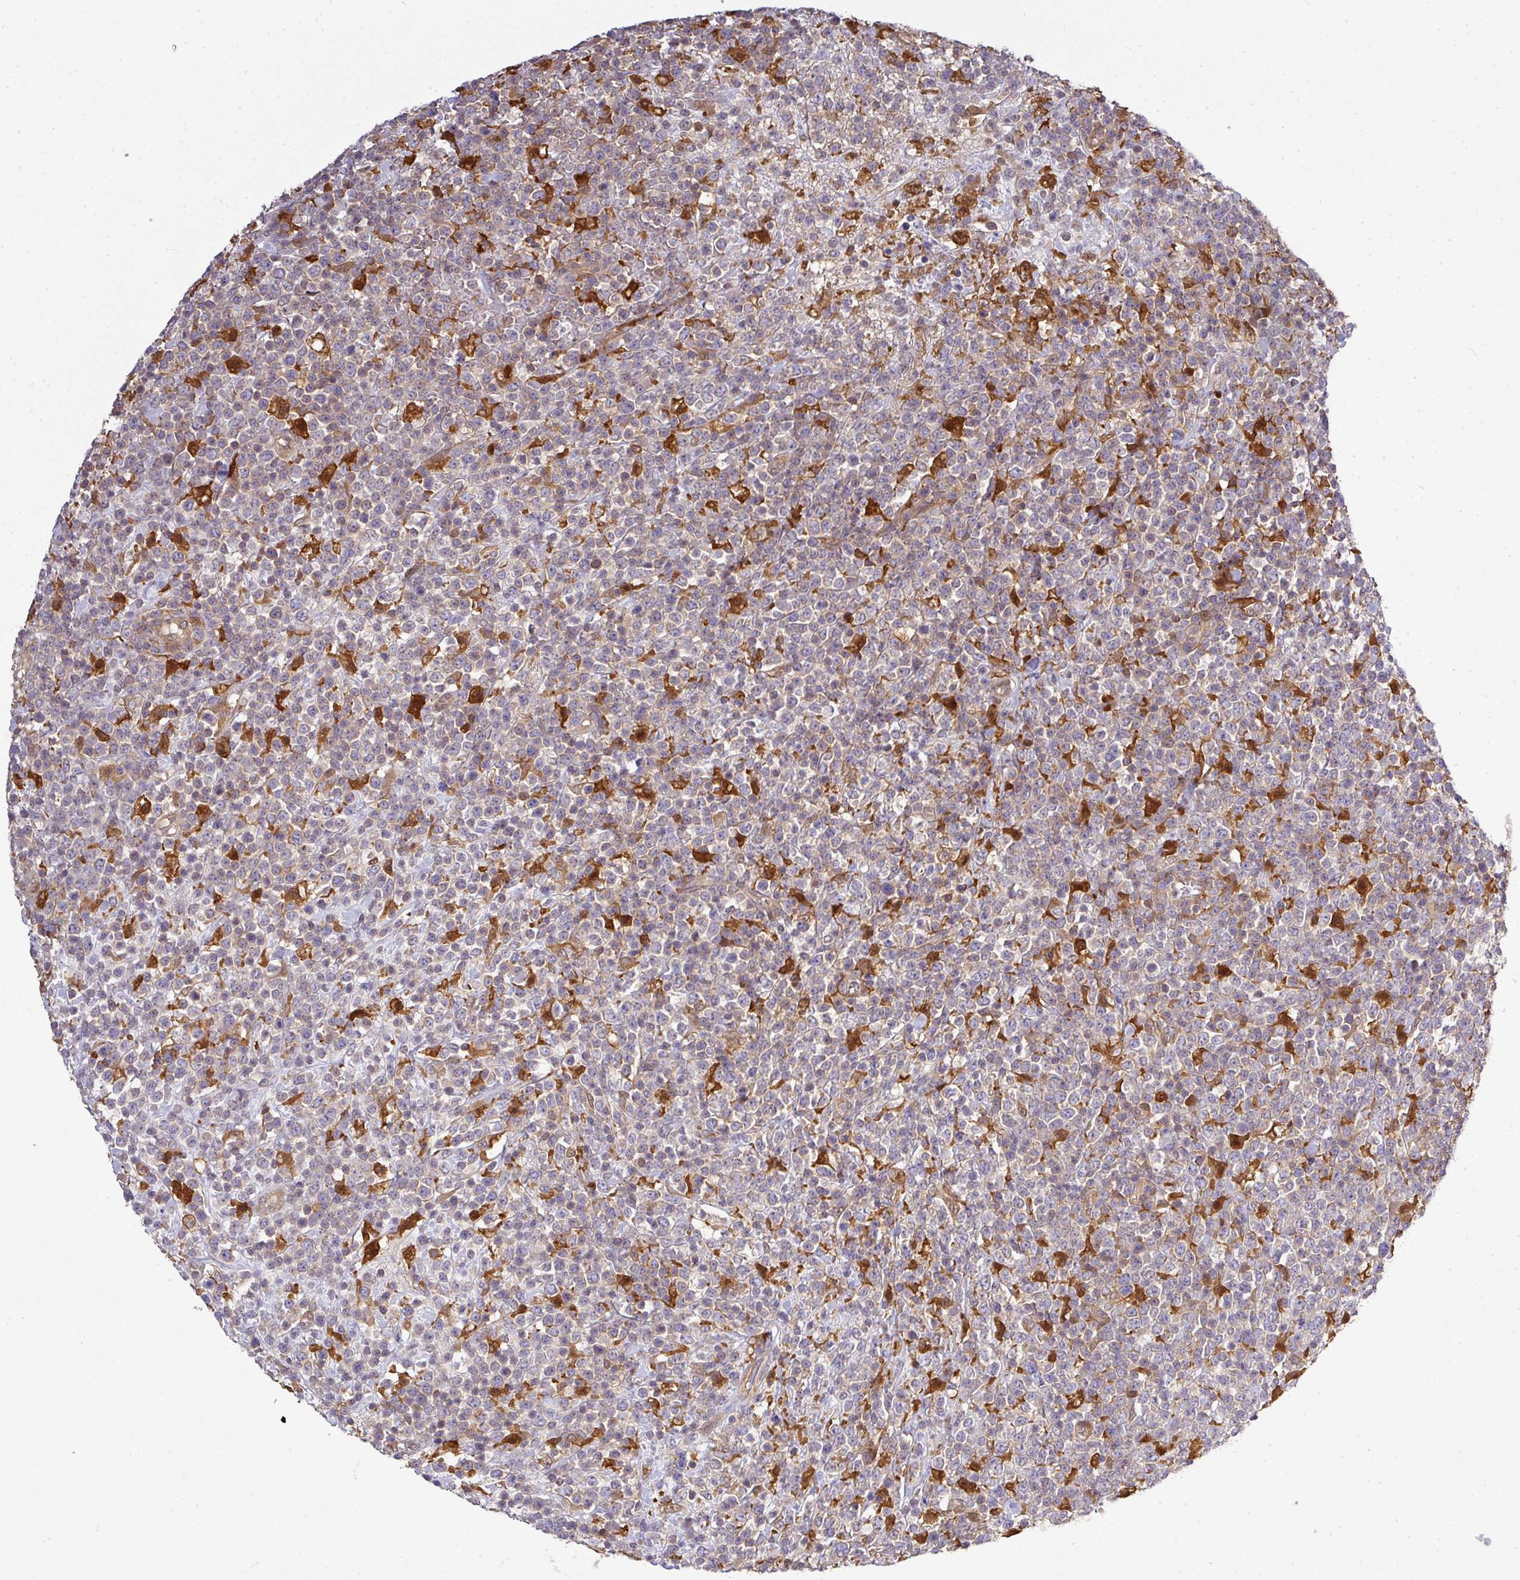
{"staining": {"intensity": "negative", "quantity": "none", "location": "none"}, "tissue": "lymphoma", "cell_type": "Tumor cells", "image_type": "cancer", "snomed": [{"axis": "morphology", "description": "Malignant lymphoma, non-Hodgkin's type, High grade"}, {"axis": "topography", "description": "Colon"}], "caption": "Immunohistochemistry (IHC) of human high-grade malignant lymphoma, non-Hodgkin's type displays no positivity in tumor cells.", "gene": "STAT5A", "patient": {"sex": "female", "age": 53}}